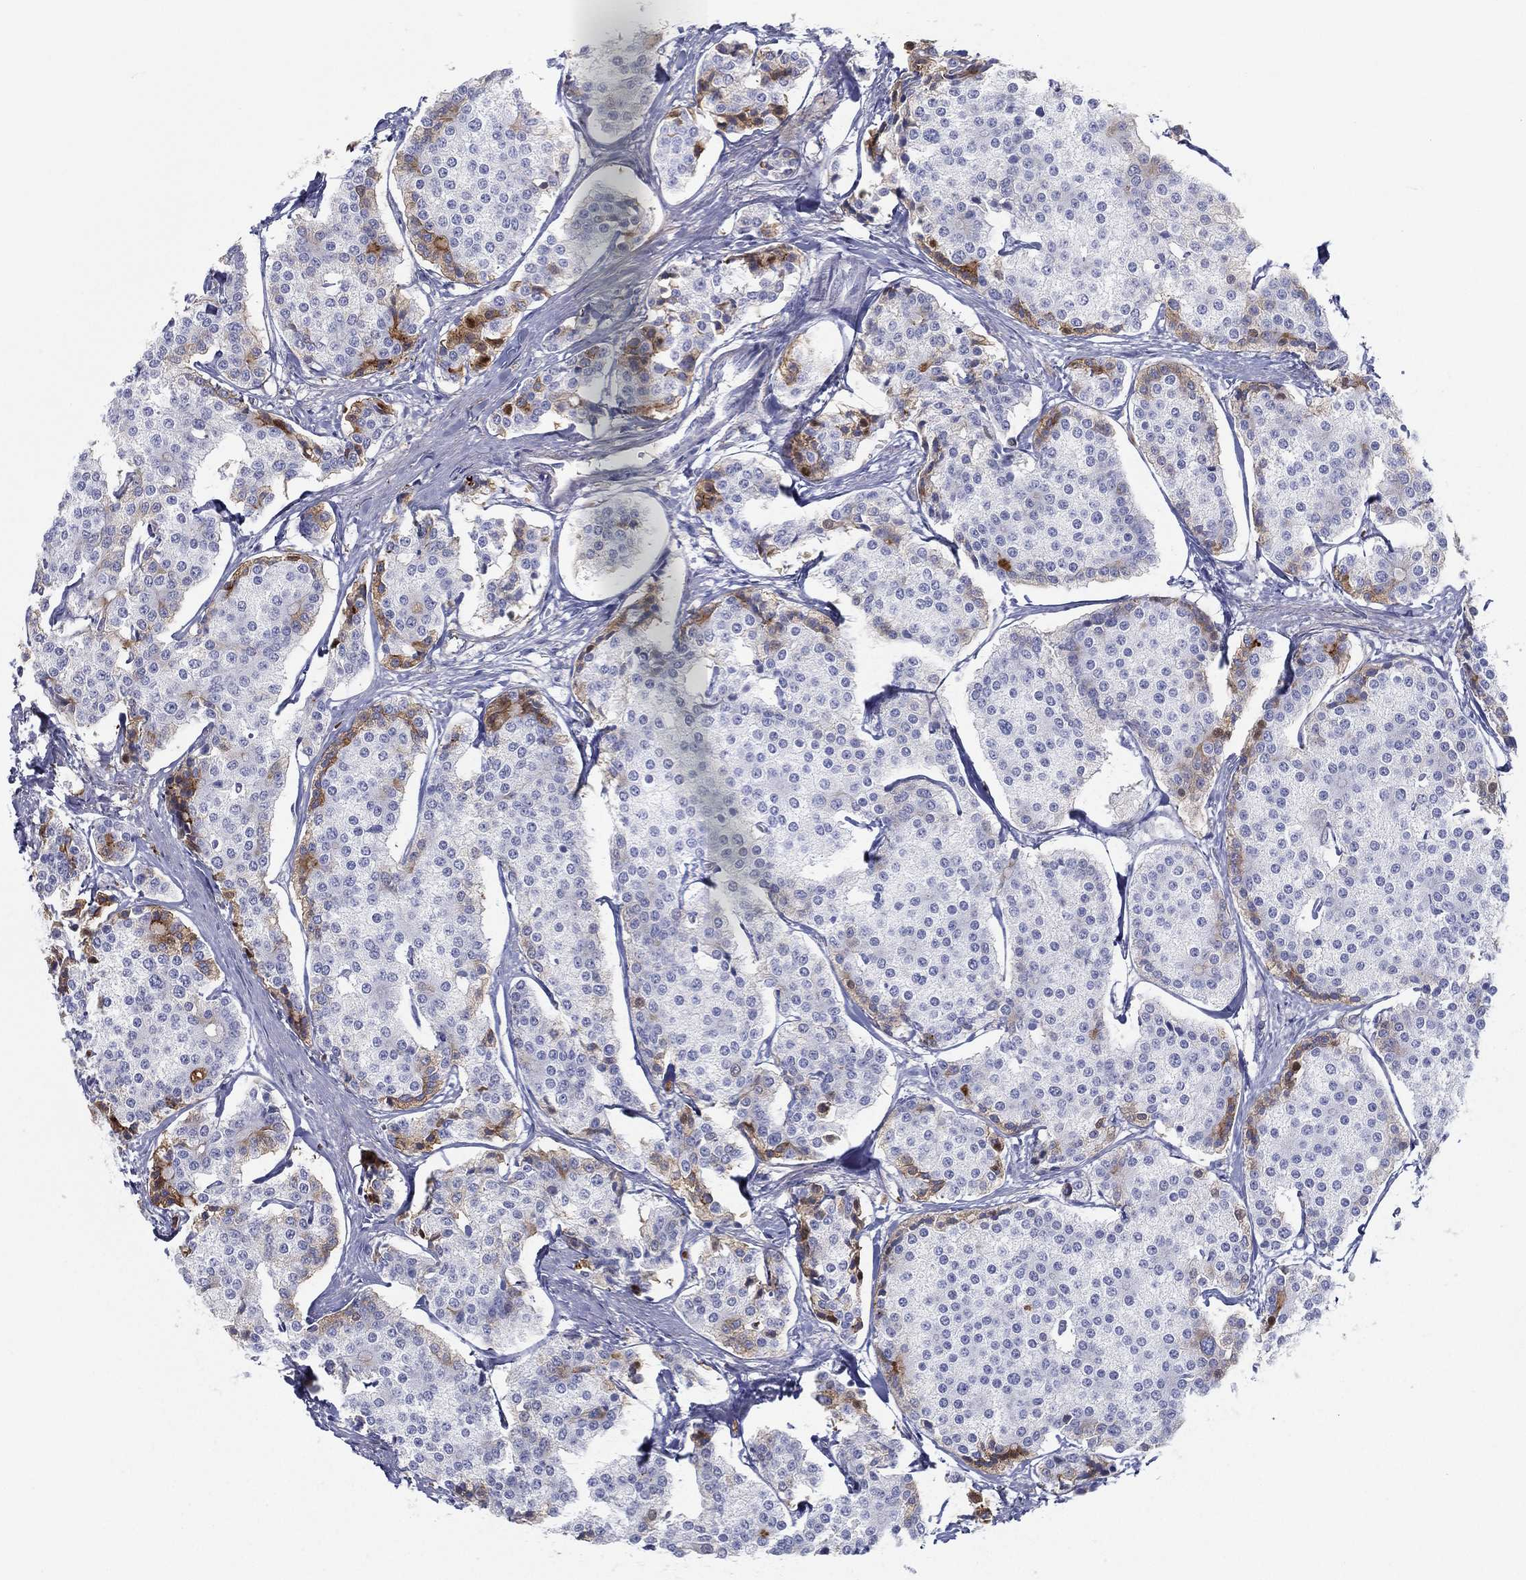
{"staining": {"intensity": "moderate", "quantity": "<25%", "location": "cytoplasmic/membranous"}, "tissue": "carcinoid", "cell_type": "Tumor cells", "image_type": "cancer", "snomed": [{"axis": "morphology", "description": "Carcinoid, malignant, NOS"}, {"axis": "topography", "description": "Small intestine"}], "caption": "This is a photomicrograph of immunohistochemistry staining of carcinoid, which shows moderate staining in the cytoplasmic/membranous of tumor cells.", "gene": "IFNB1", "patient": {"sex": "female", "age": 65}}